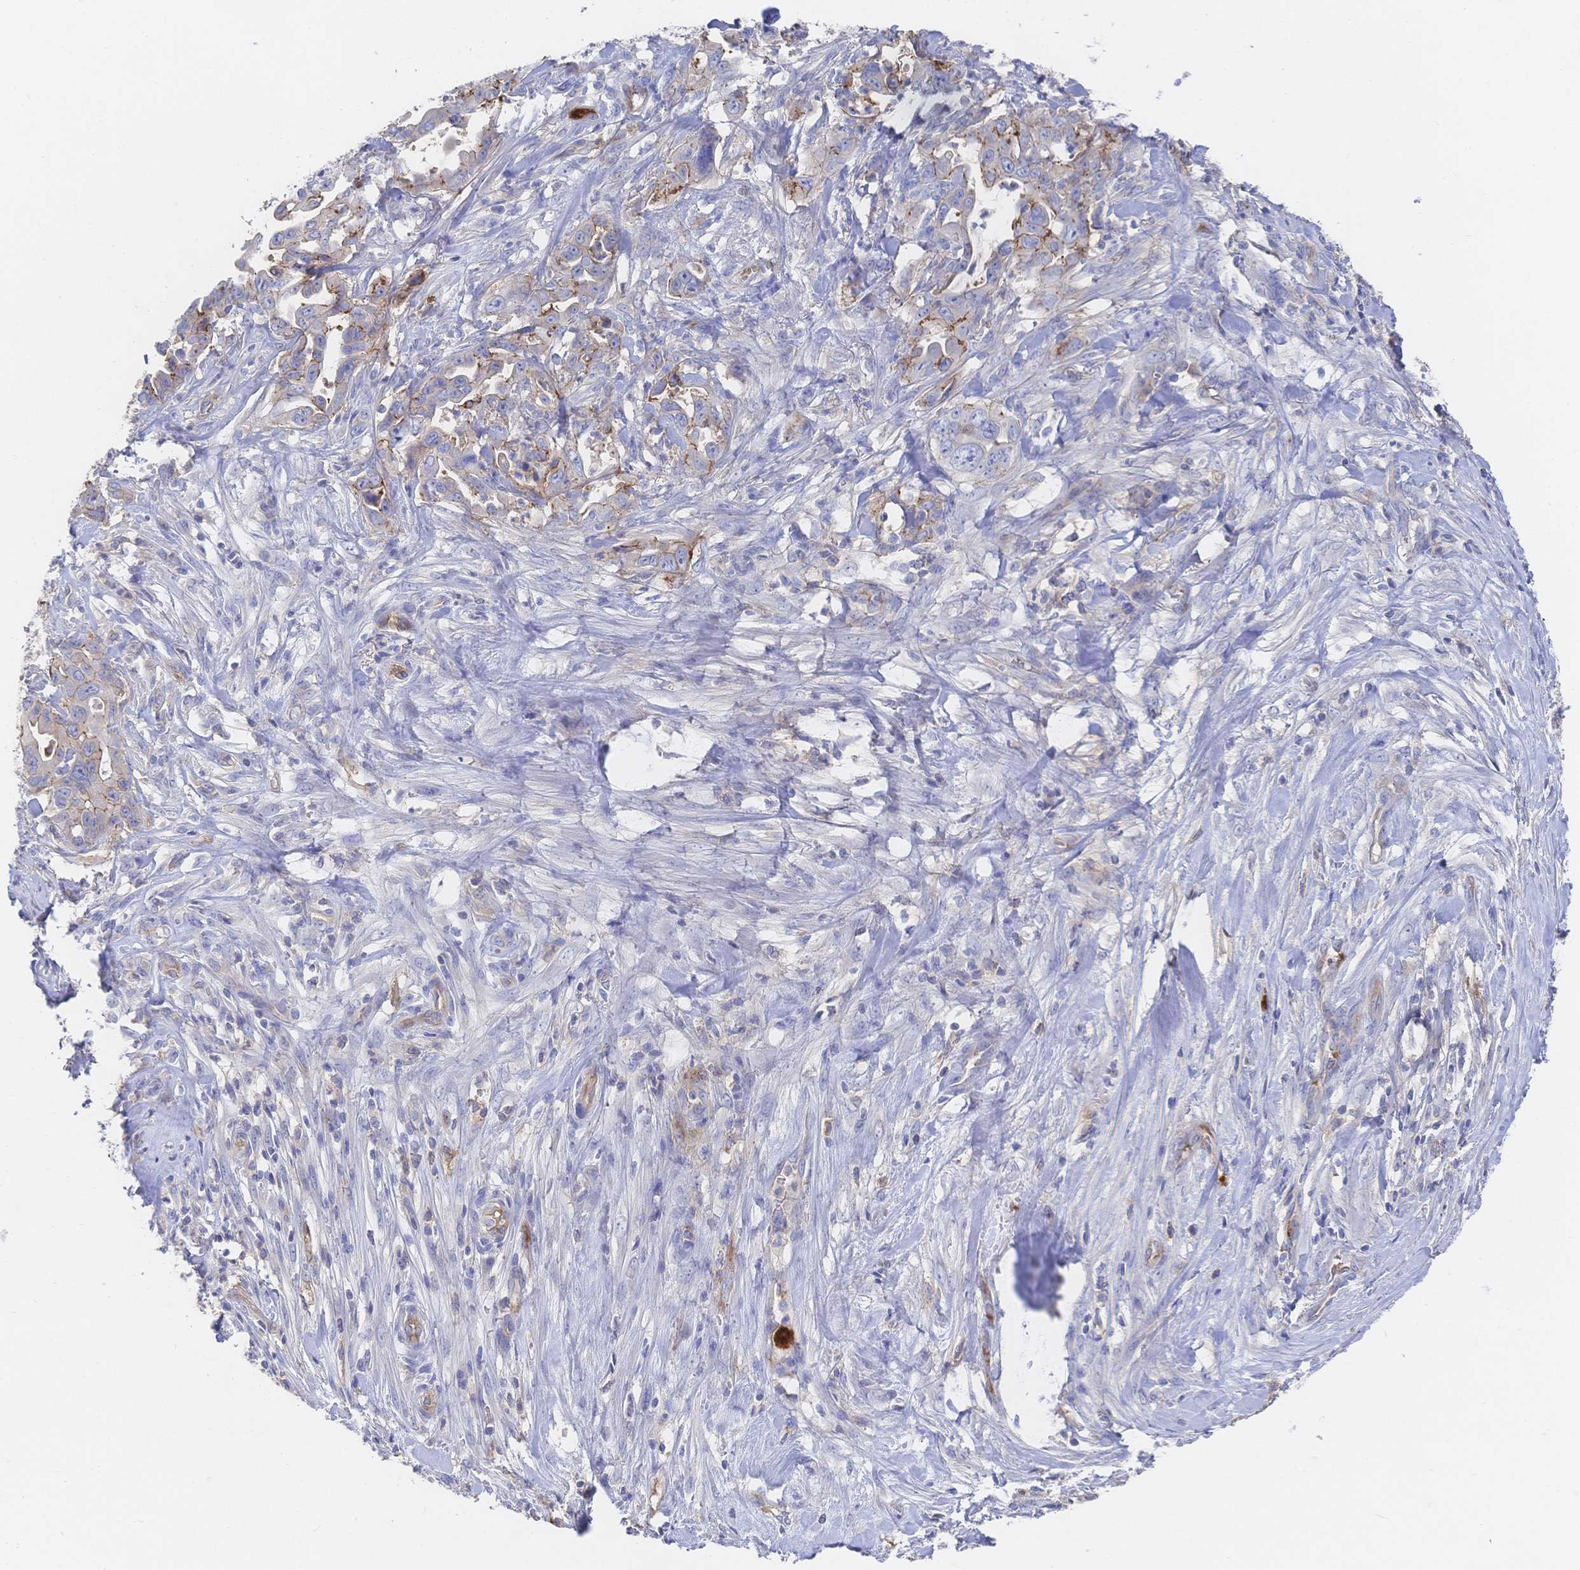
{"staining": {"intensity": "weak", "quantity": "<25%", "location": "cytoplasmic/membranous"}, "tissue": "pancreatic cancer", "cell_type": "Tumor cells", "image_type": "cancer", "snomed": [{"axis": "morphology", "description": "Adenocarcinoma, NOS"}, {"axis": "topography", "description": "Pancreas"}], "caption": "Tumor cells show no significant staining in adenocarcinoma (pancreatic). (Stains: DAB immunohistochemistry with hematoxylin counter stain, Microscopy: brightfield microscopy at high magnification).", "gene": "F11R", "patient": {"sex": "female", "age": 61}}